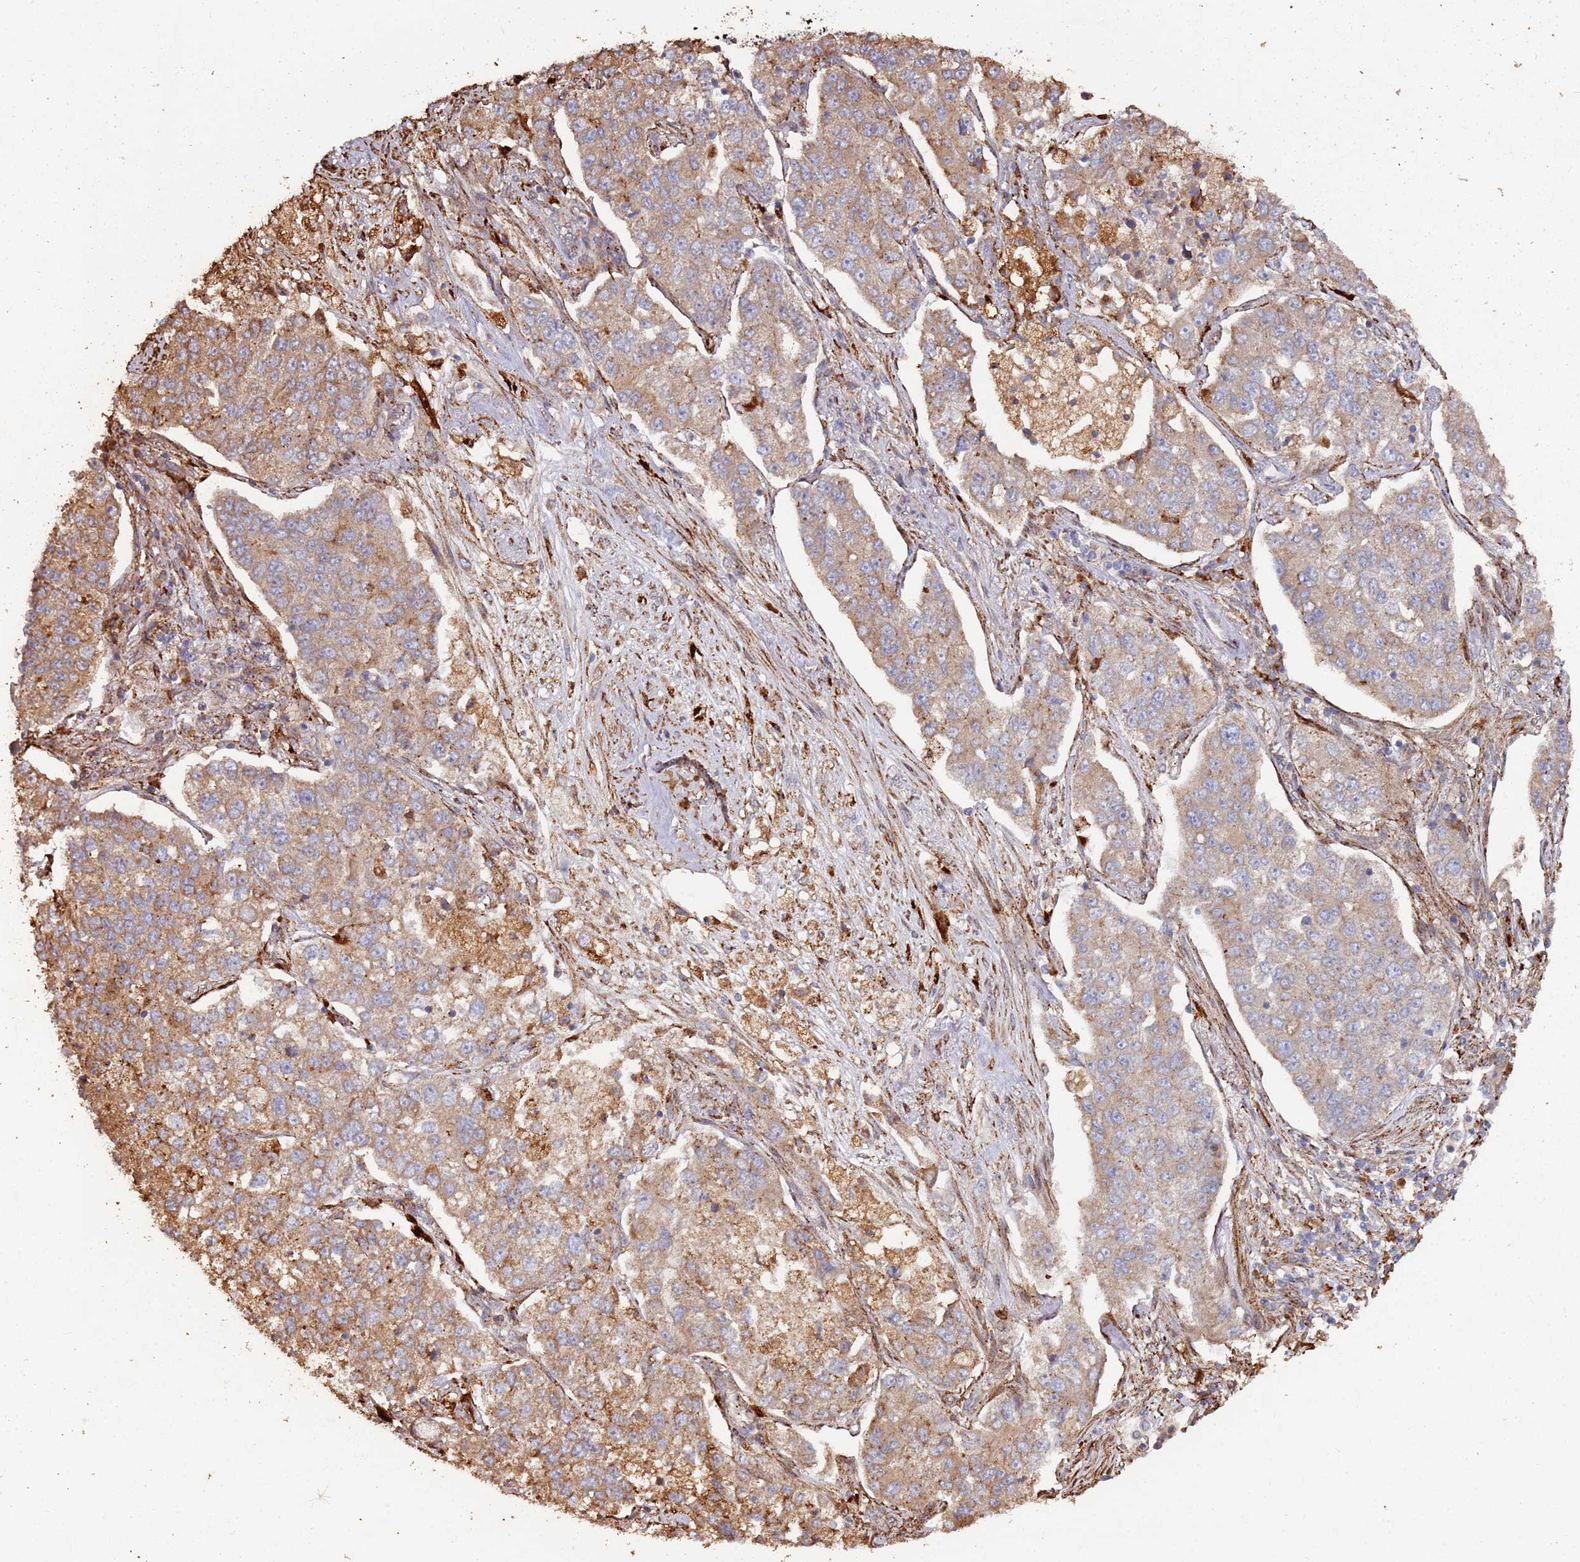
{"staining": {"intensity": "moderate", "quantity": "25%-75%", "location": "cytoplasmic/membranous"}, "tissue": "lung cancer", "cell_type": "Tumor cells", "image_type": "cancer", "snomed": [{"axis": "morphology", "description": "Adenocarcinoma, NOS"}, {"axis": "topography", "description": "Lung"}], "caption": "An IHC histopathology image of tumor tissue is shown. Protein staining in brown labels moderate cytoplasmic/membranous positivity in lung cancer within tumor cells. (DAB = brown stain, brightfield microscopy at high magnification).", "gene": "LACC1", "patient": {"sex": "male", "age": 49}}